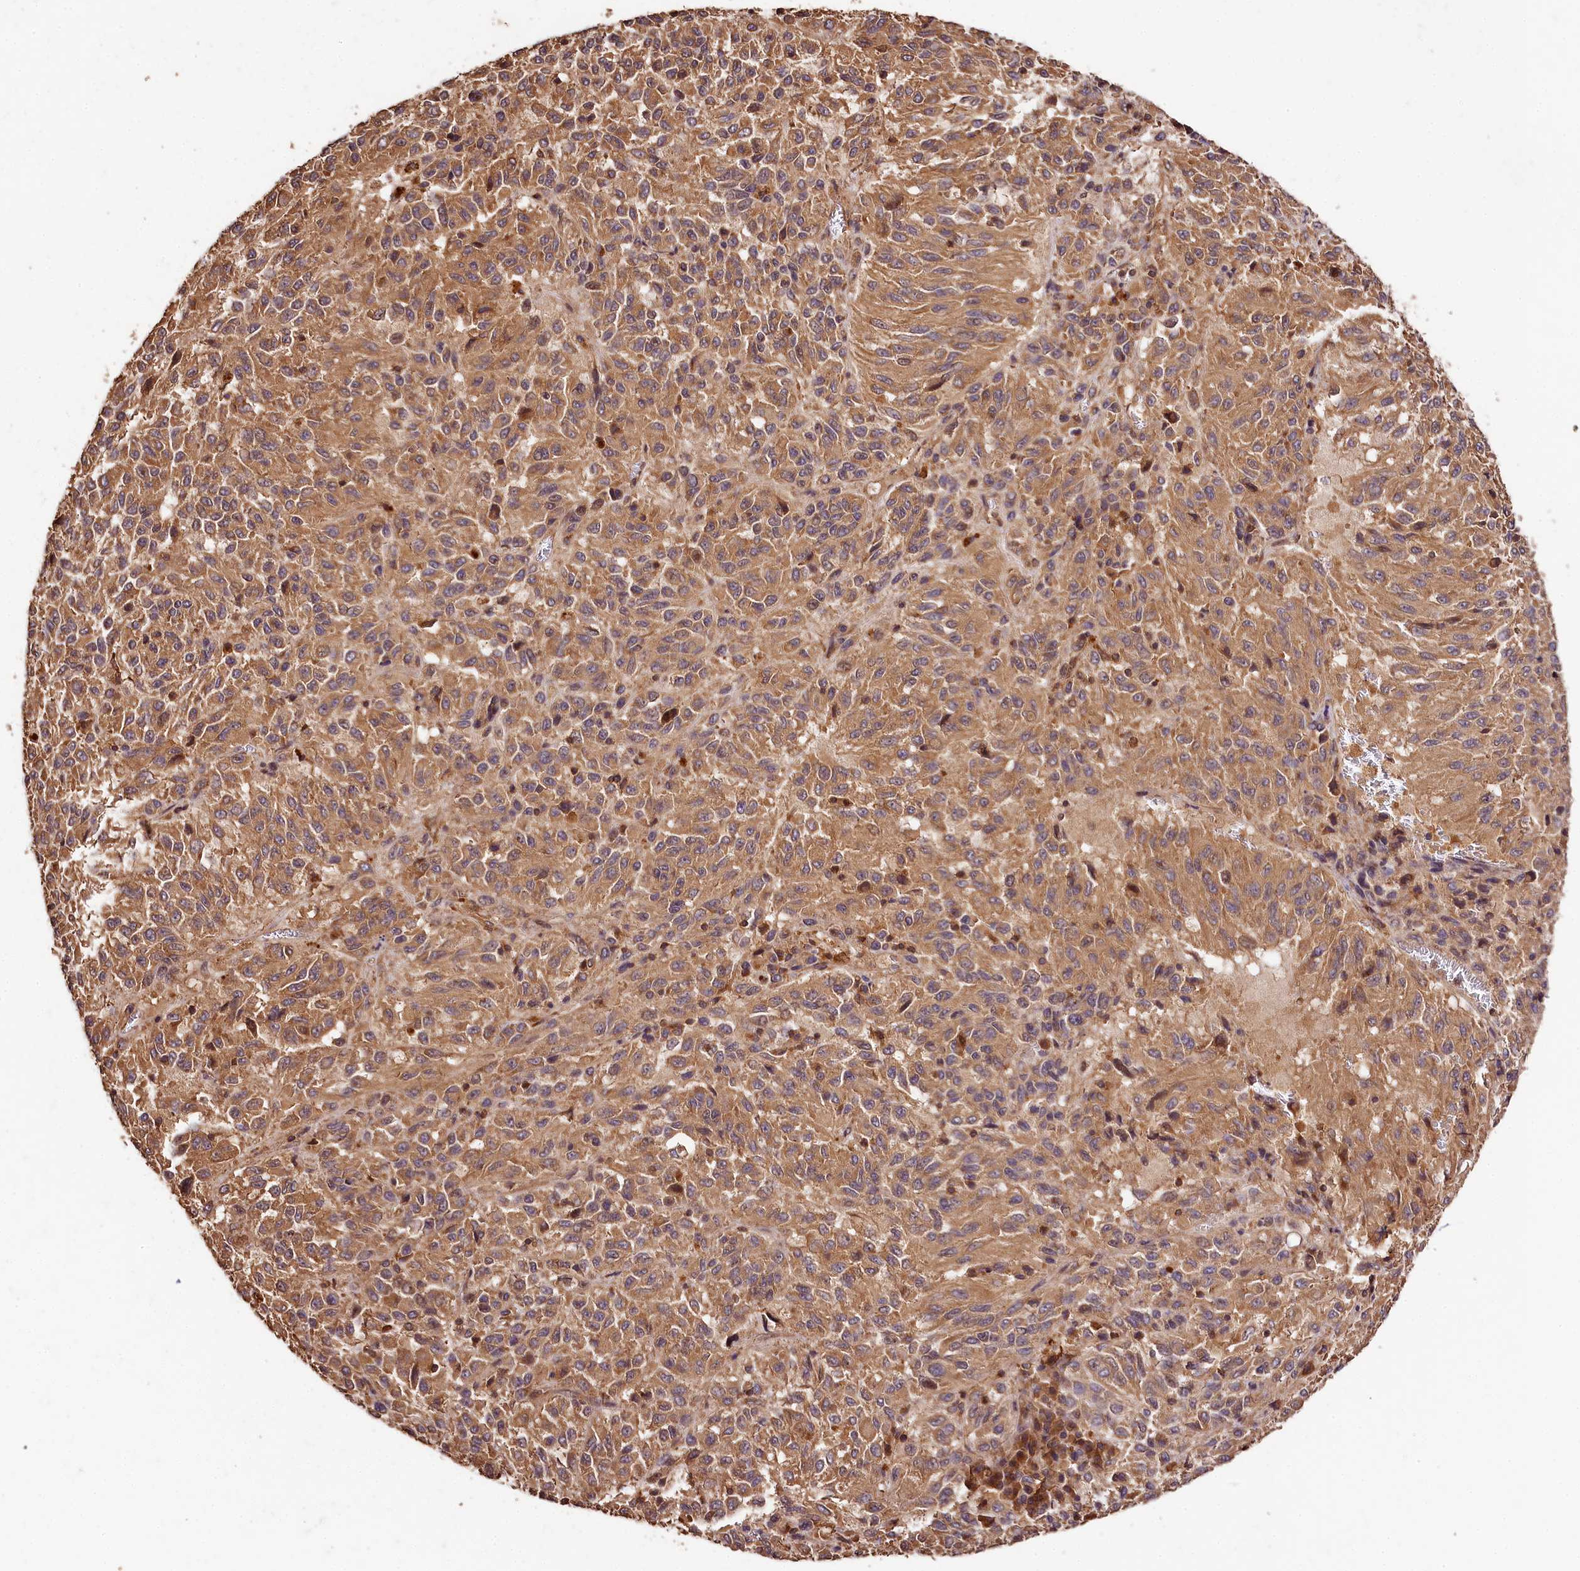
{"staining": {"intensity": "moderate", "quantity": ">75%", "location": "cytoplasmic/membranous"}, "tissue": "melanoma", "cell_type": "Tumor cells", "image_type": "cancer", "snomed": [{"axis": "morphology", "description": "Malignant melanoma, Metastatic site"}, {"axis": "topography", "description": "Lung"}], "caption": "A high-resolution micrograph shows immunohistochemistry (IHC) staining of malignant melanoma (metastatic site), which exhibits moderate cytoplasmic/membranous staining in about >75% of tumor cells.", "gene": "KPTN", "patient": {"sex": "male", "age": 64}}